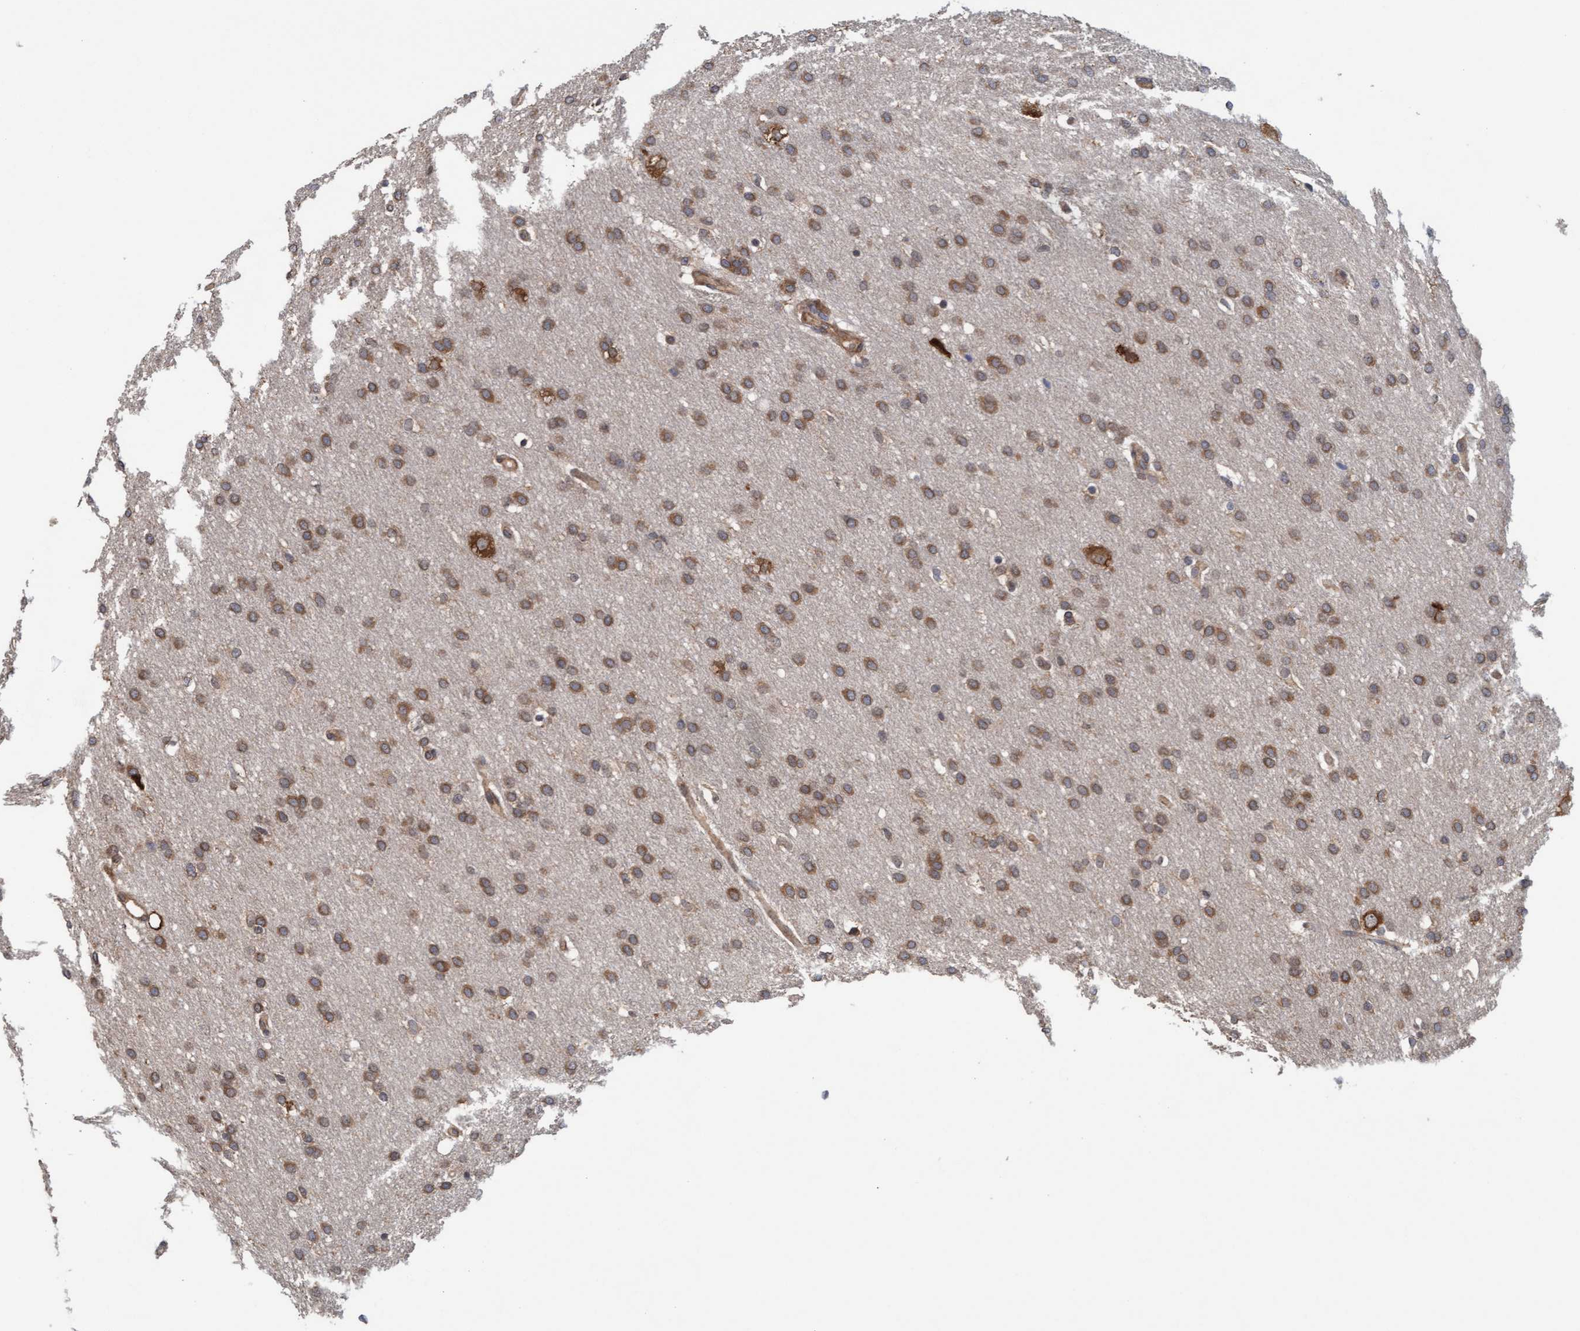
{"staining": {"intensity": "moderate", "quantity": ">75%", "location": "cytoplasmic/membranous"}, "tissue": "glioma", "cell_type": "Tumor cells", "image_type": "cancer", "snomed": [{"axis": "morphology", "description": "Glioma, malignant, Low grade"}, {"axis": "topography", "description": "Brain"}], "caption": "A histopathology image showing moderate cytoplasmic/membranous positivity in approximately >75% of tumor cells in glioma, as visualized by brown immunohistochemical staining.", "gene": "FXR2", "patient": {"sex": "female", "age": 37}}